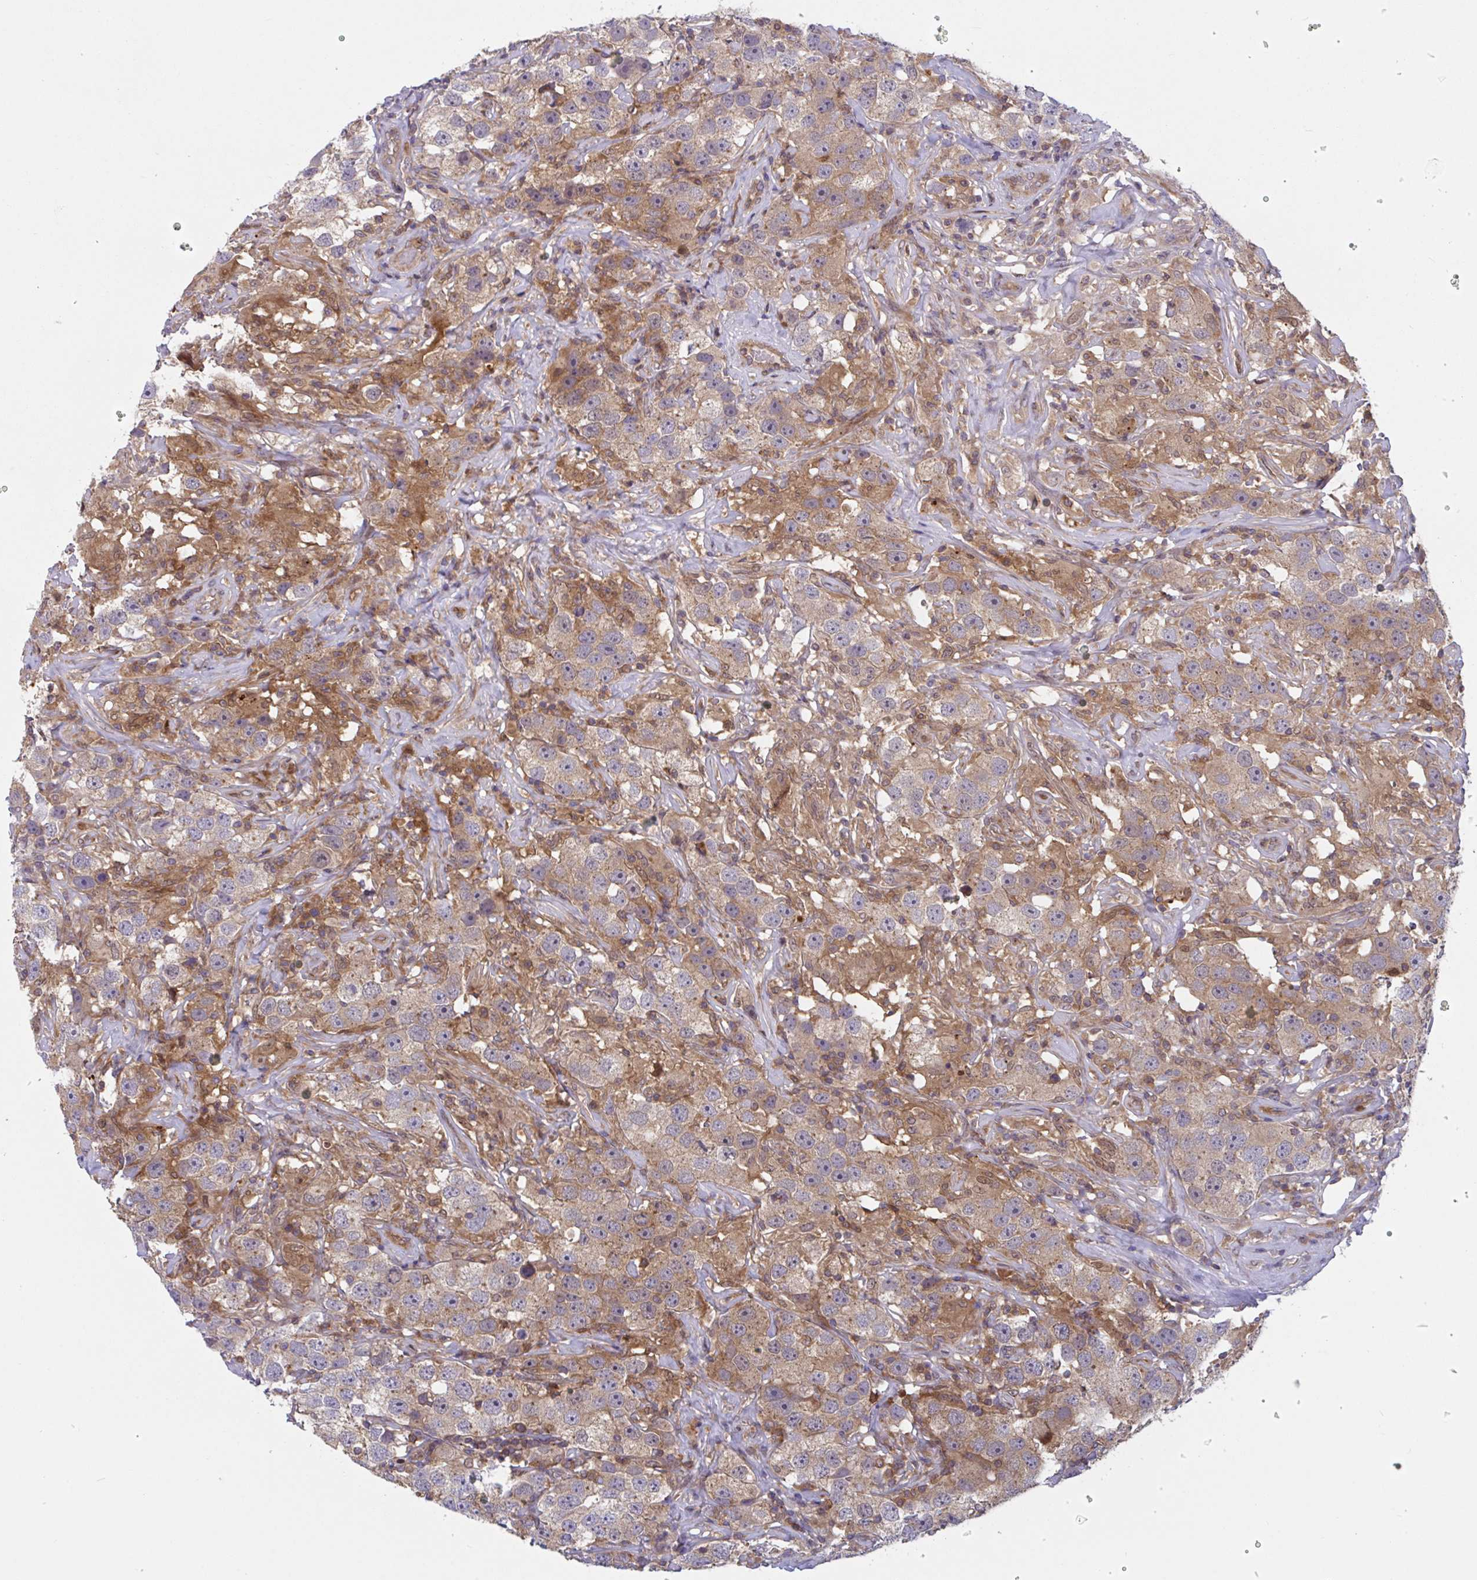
{"staining": {"intensity": "moderate", "quantity": "25%-75%", "location": "cytoplasmic/membranous,nuclear"}, "tissue": "testis cancer", "cell_type": "Tumor cells", "image_type": "cancer", "snomed": [{"axis": "morphology", "description": "Seminoma, NOS"}, {"axis": "topography", "description": "Testis"}], "caption": "Protein staining of testis cancer tissue reveals moderate cytoplasmic/membranous and nuclear staining in approximately 25%-75% of tumor cells. The staining is performed using DAB (3,3'-diaminobenzidine) brown chromogen to label protein expression. The nuclei are counter-stained blue using hematoxylin.", "gene": "LMNTD2", "patient": {"sex": "male", "age": 49}}